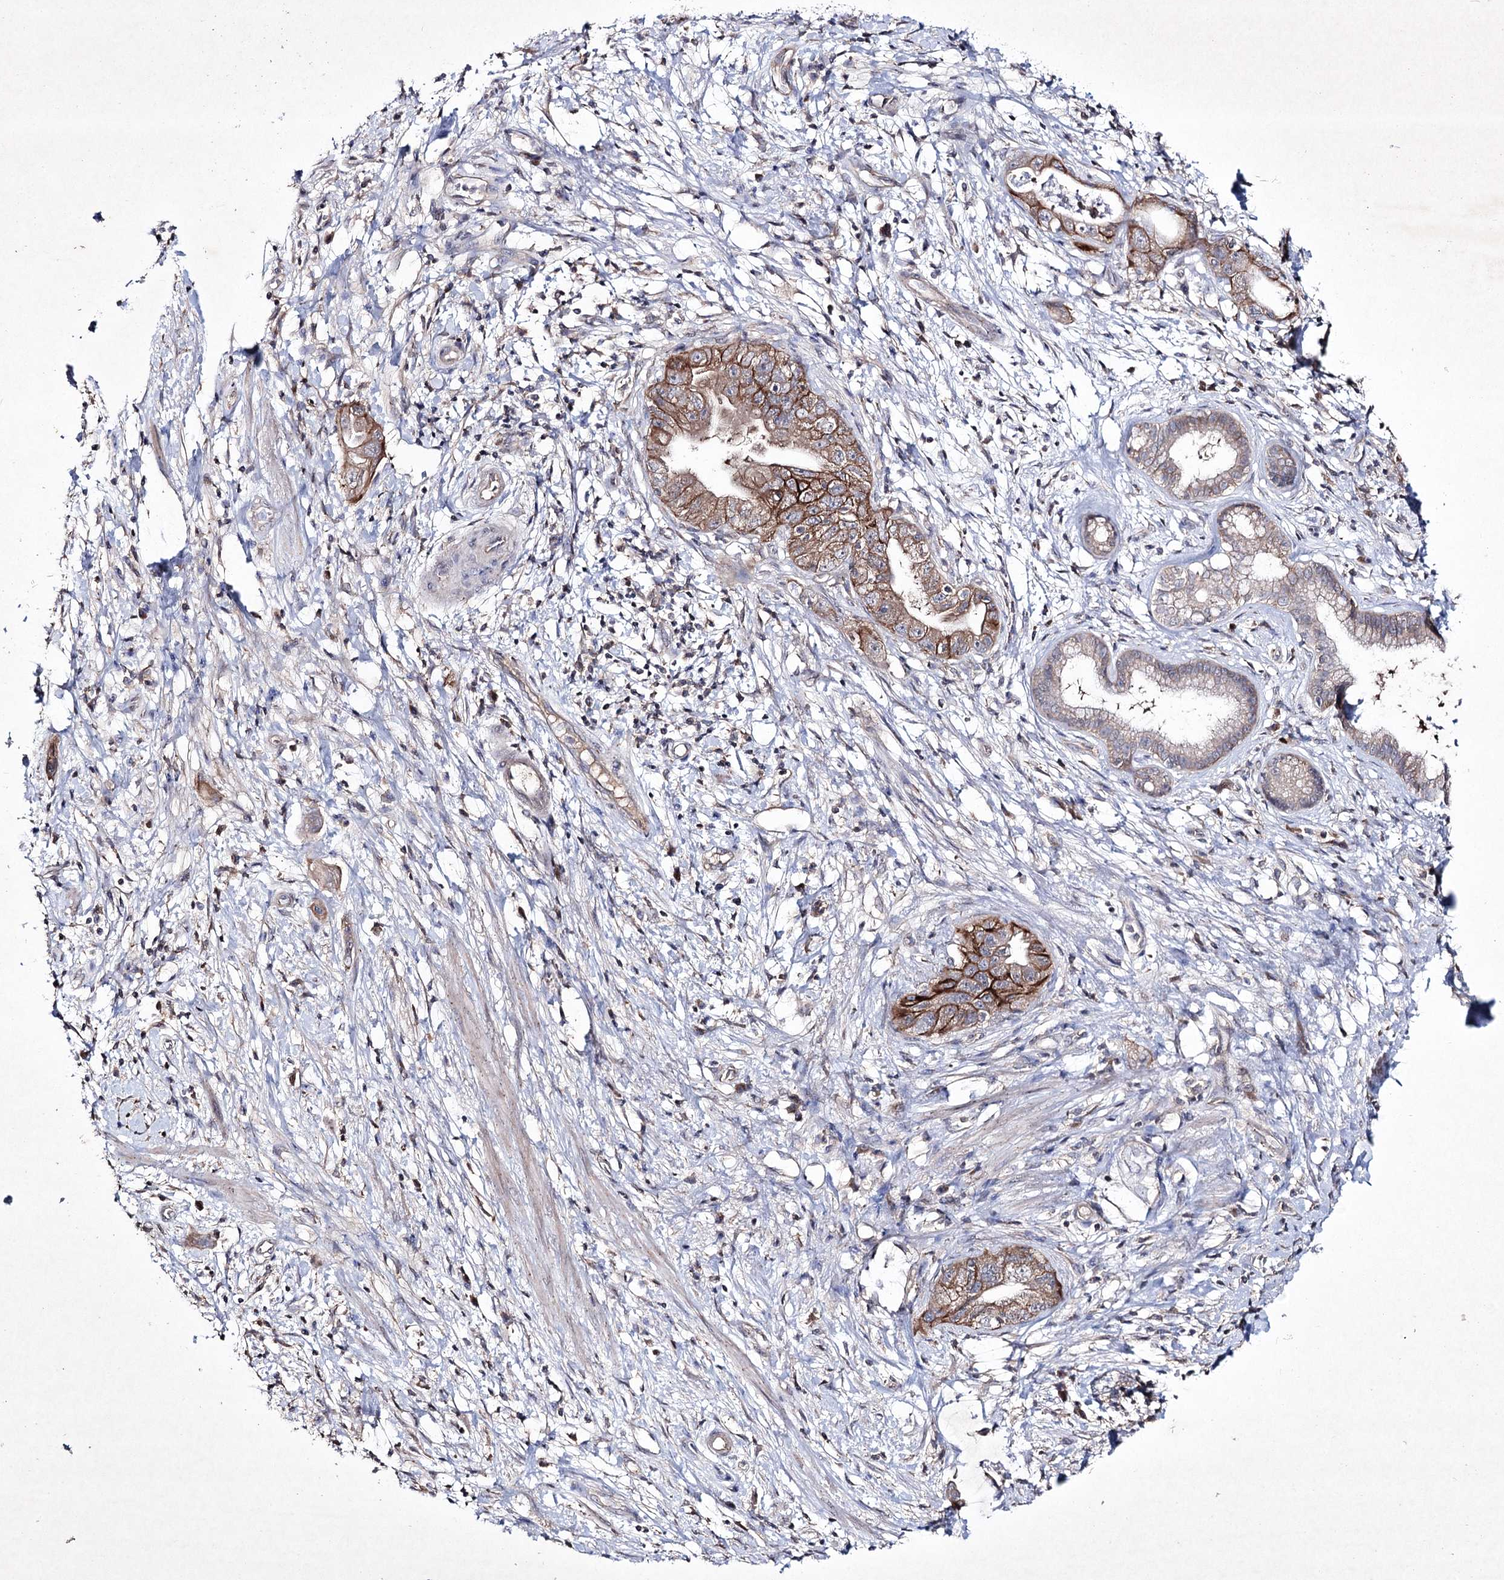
{"staining": {"intensity": "moderate", "quantity": "25%-75%", "location": "cytoplasmic/membranous"}, "tissue": "pancreatic cancer", "cell_type": "Tumor cells", "image_type": "cancer", "snomed": [{"axis": "morphology", "description": "Adenocarcinoma, NOS"}, {"axis": "topography", "description": "Pancreas"}], "caption": "Pancreatic cancer (adenocarcinoma) stained with DAB (3,3'-diaminobenzidine) immunohistochemistry shows medium levels of moderate cytoplasmic/membranous expression in approximately 25%-75% of tumor cells.", "gene": "SEMA4G", "patient": {"sex": "female", "age": 73}}